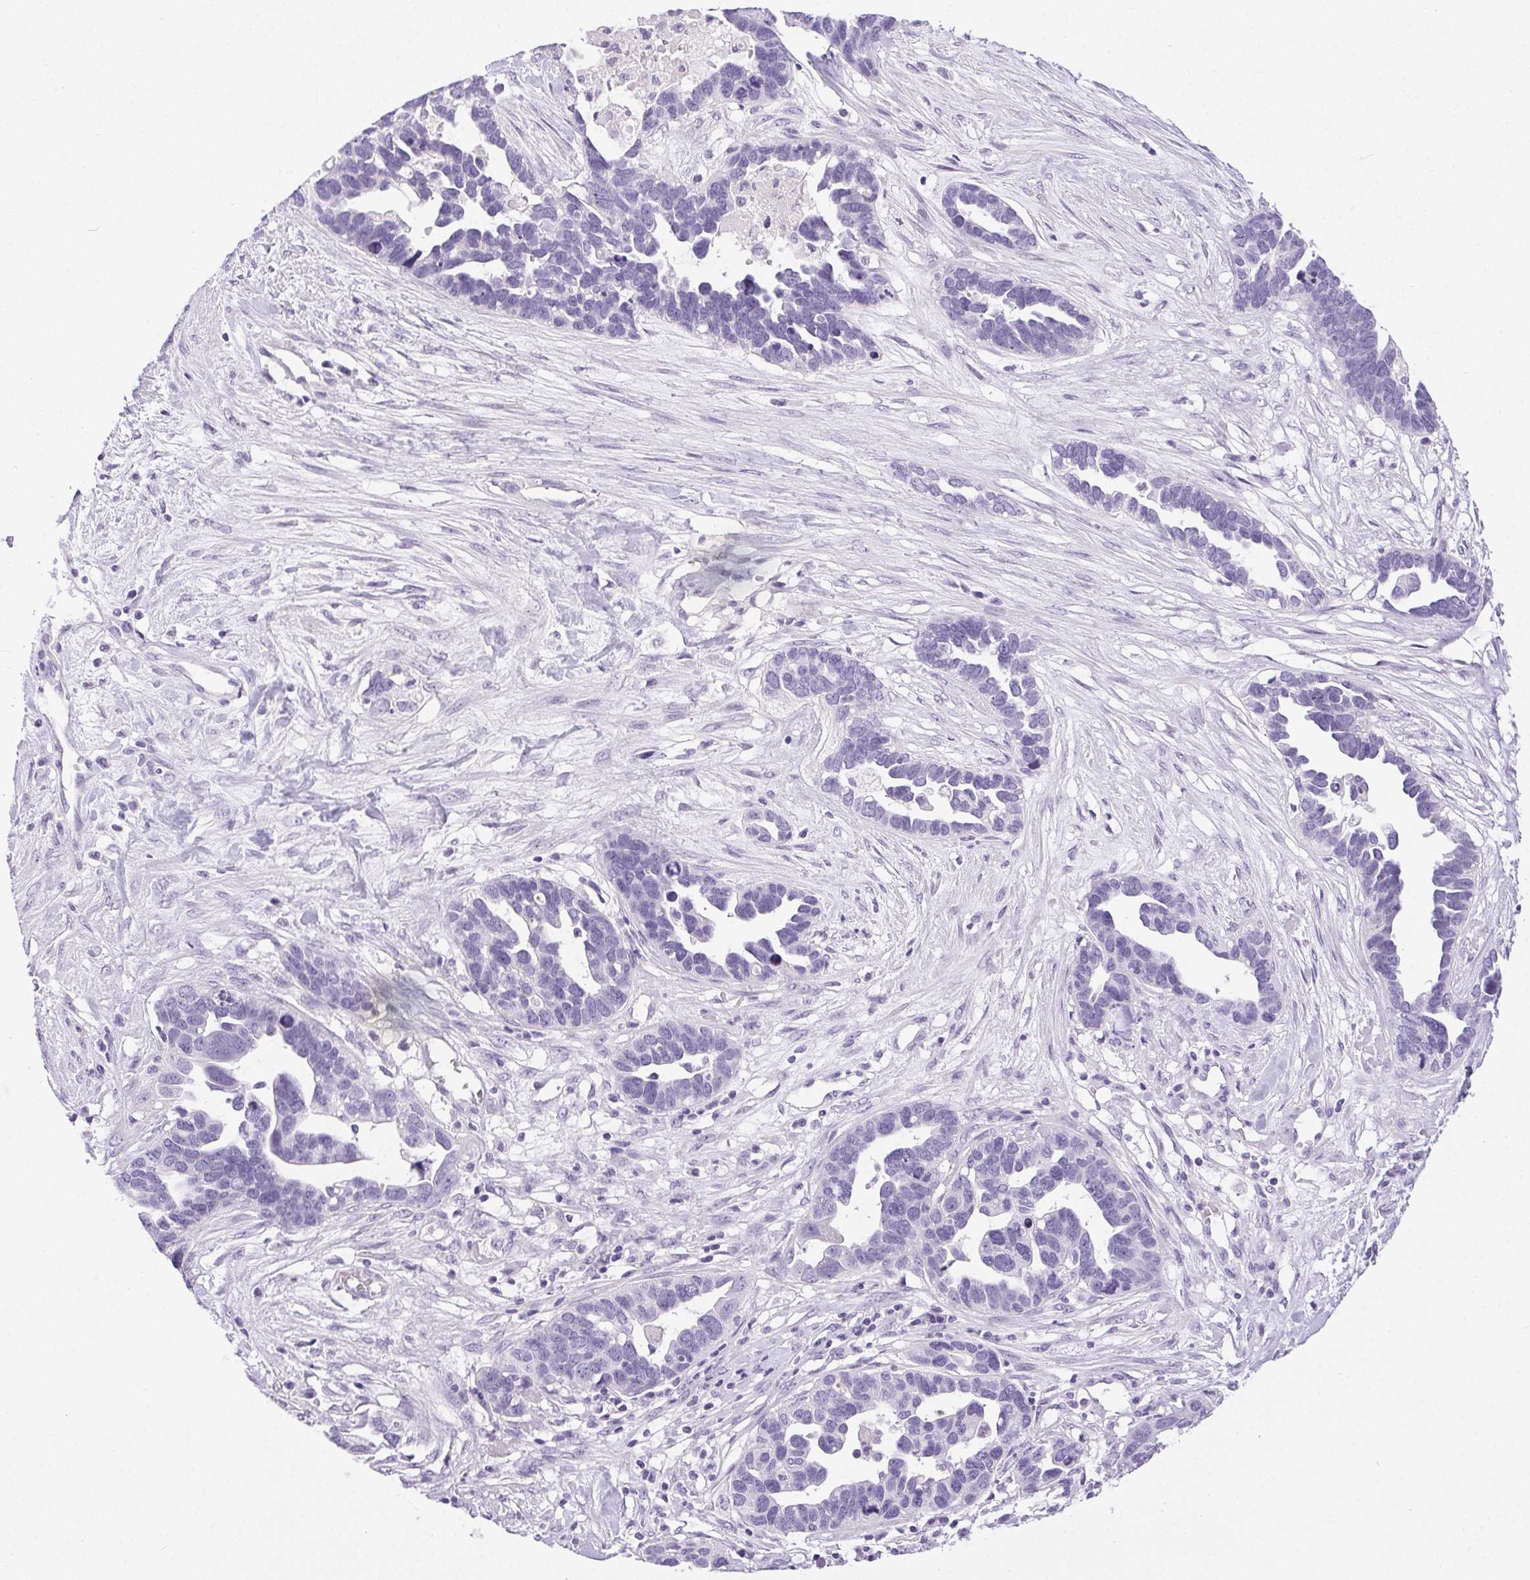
{"staining": {"intensity": "negative", "quantity": "none", "location": "none"}, "tissue": "ovarian cancer", "cell_type": "Tumor cells", "image_type": "cancer", "snomed": [{"axis": "morphology", "description": "Cystadenocarcinoma, serous, NOS"}, {"axis": "topography", "description": "Ovary"}], "caption": "An image of ovarian cancer stained for a protein demonstrates no brown staining in tumor cells.", "gene": "C20orf85", "patient": {"sex": "female", "age": 54}}